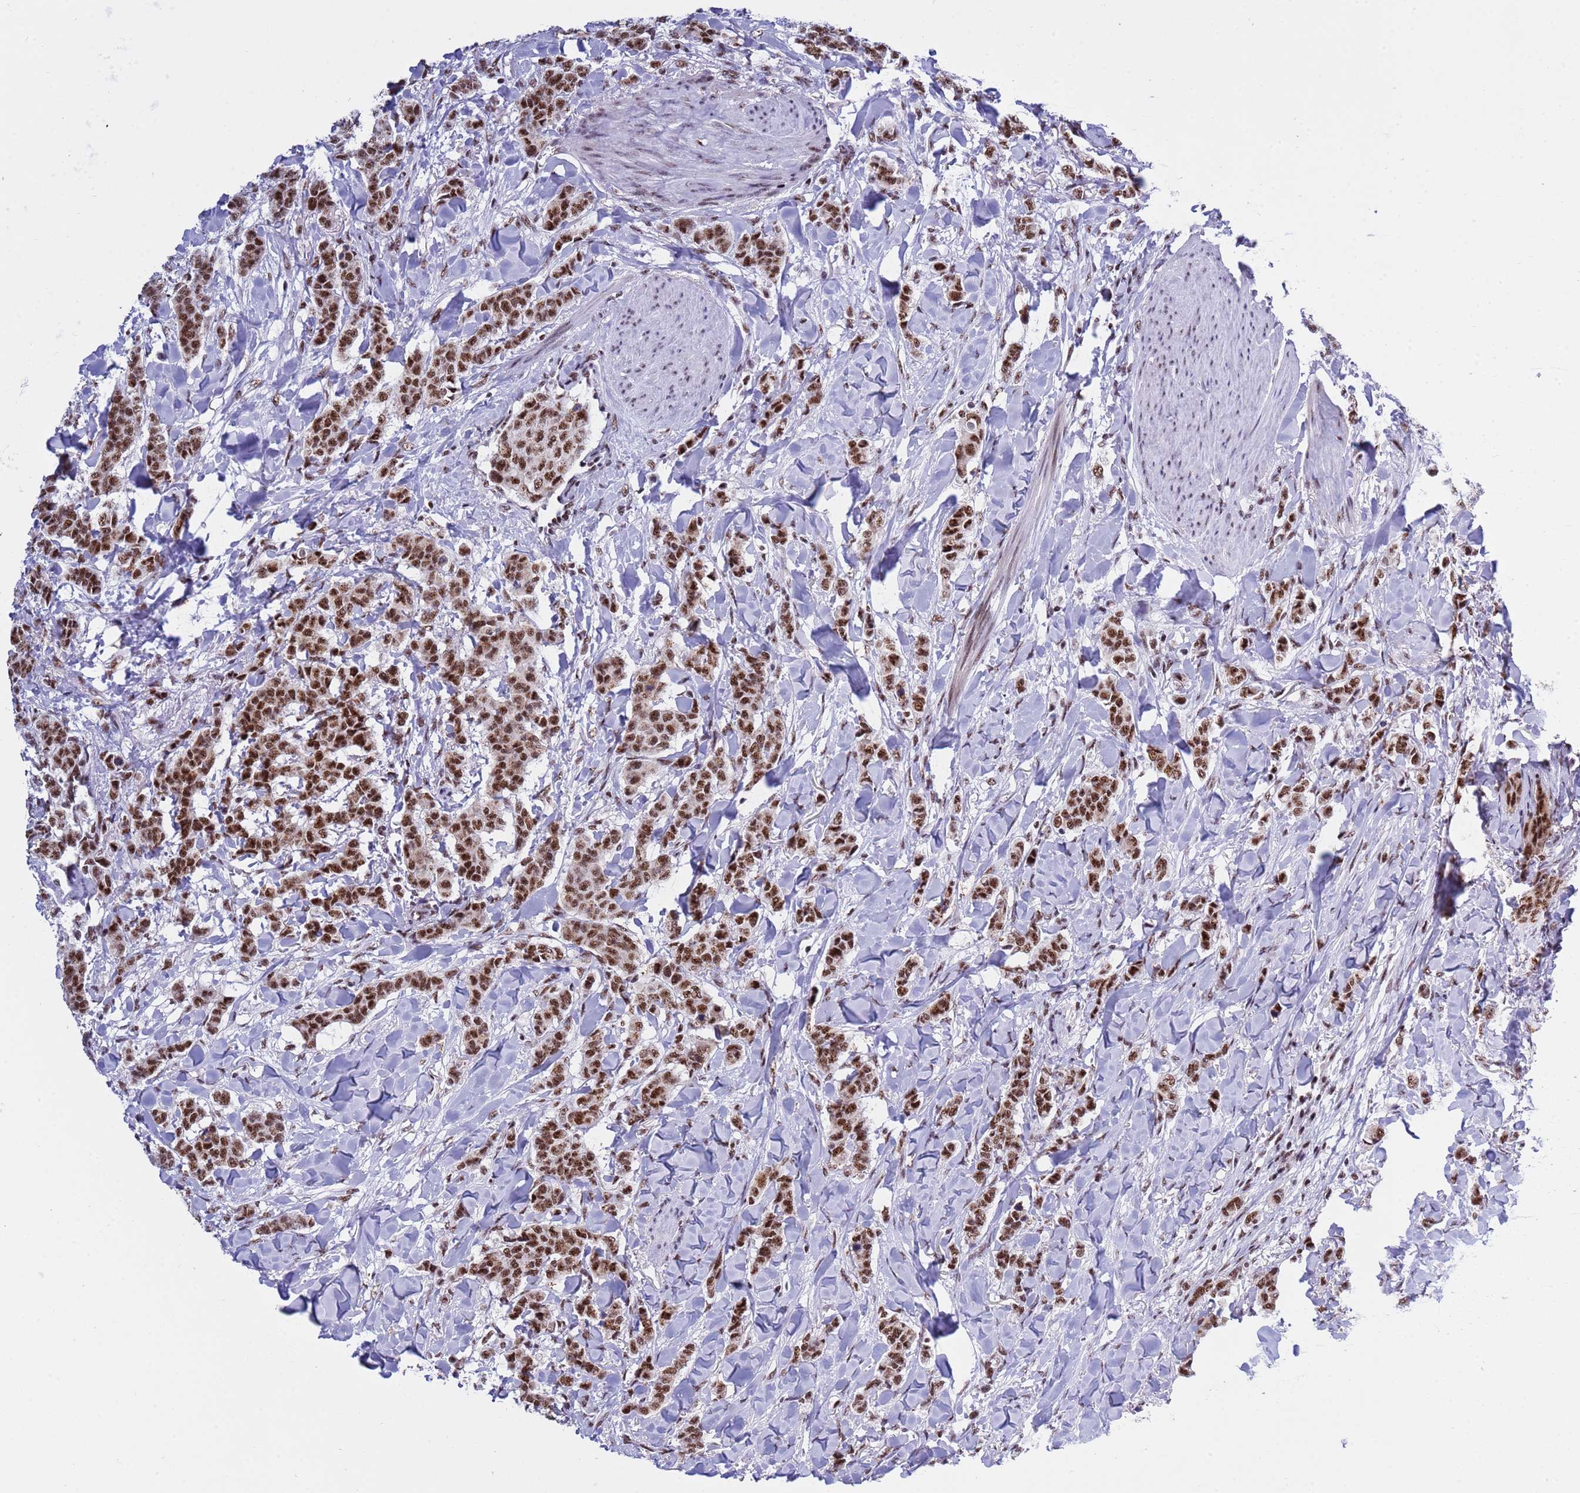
{"staining": {"intensity": "strong", "quantity": ">75%", "location": "nuclear"}, "tissue": "breast cancer", "cell_type": "Tumor cells", "image_type": "cancer", "snomed": [{"axis": "morphology", "description": "Duct carcinoma"}, {"axis": "topography", "description": "Breast"}], "caption": "Immunohistochemistry of human breast cancer (invasive ductal carcinoma) displays high levels of strong nuclear positivity in approximately >75% of tumor cells.", "gene": "THOC2", "patient": {"sex": "female", "age": 40}}